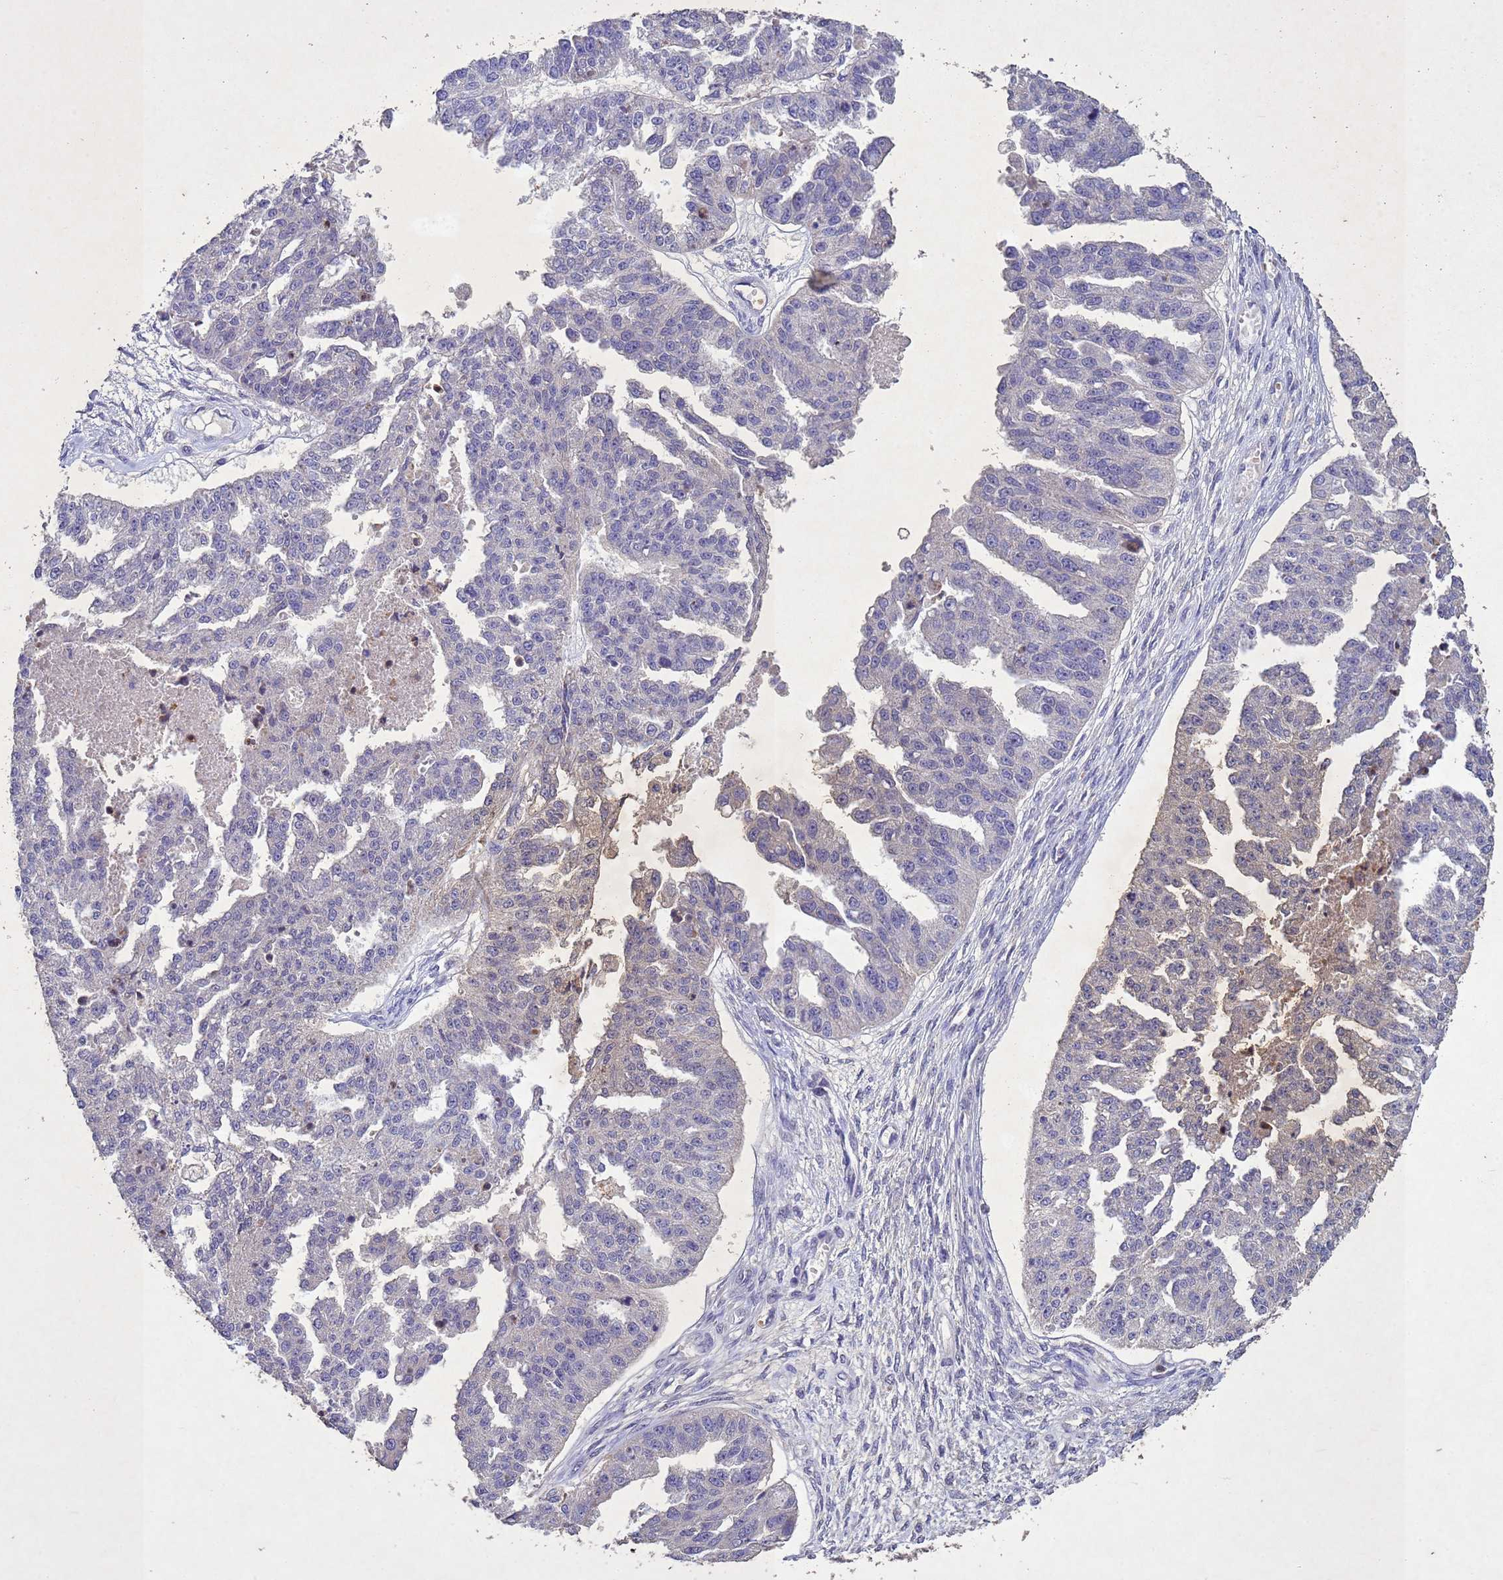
{"staining": {"intensity": "negative", "quantity": "none", "location": "none"}, "tissue": "ovarian cancer", "cell_type": "Tumor cells", "image_type": "cancer", "snomed": [{"axis": "morphology", "description": "Cystadenocarcinoma, serous, NOS"}, {"axis": "topography", "description": "Ovary"}], "caption": "Tumor cells show no significant expression in serous cystadenocarcinoma (ovarian). Nuclei are stained in blue.", "gene": "NLRP11", "patient": {"sex": "female", "age": 58}}